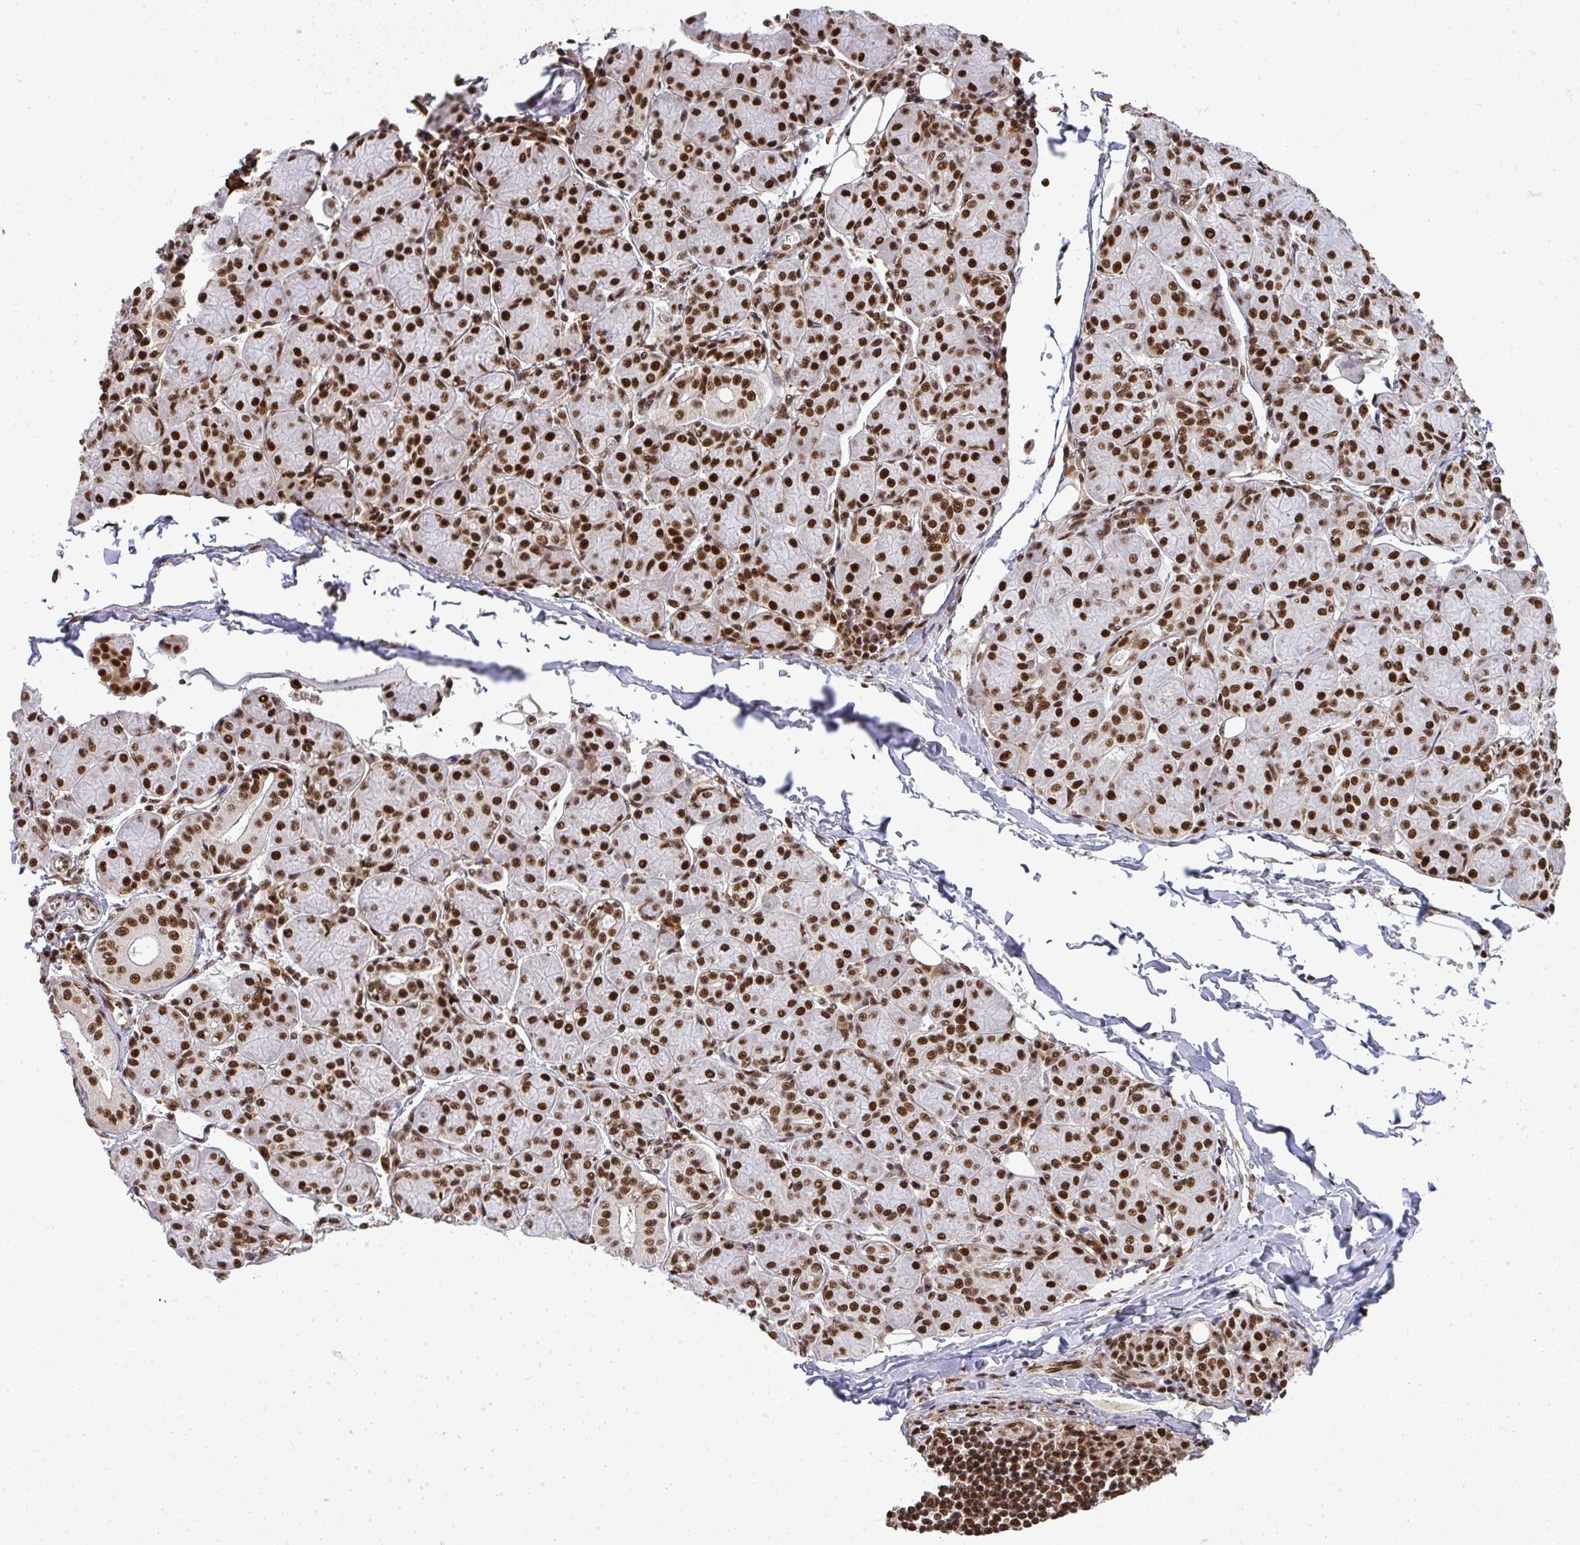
{"staining": {"intensity": "strong", "quantity": ">75%", "location": "nuclear"}, "tissue": "salivary gland", "cell_type": "Glandular cells", "image_type": "normal", "snomed": [{"axis": "morphology", "description": "Normal tissue, NOS"}, {"axis": "morphology", "description": "Inflammation, NOS"}, {"axis": "topography", "description": "Lymph node"}, {"axis": "topography", "description": "Salivary gland"}], "caption": "Immunohistochemical staining of unremarkable salivary gland displays high levels of strong nuclear expression in about >75% of glandular cells. The staining was performed using DAB, with brown indicating positive protein expression. Nuclei are stained blue with hematoxylin.", "gene": "U2AF1L4", "patient": {"sex": "male", "age": 3}}